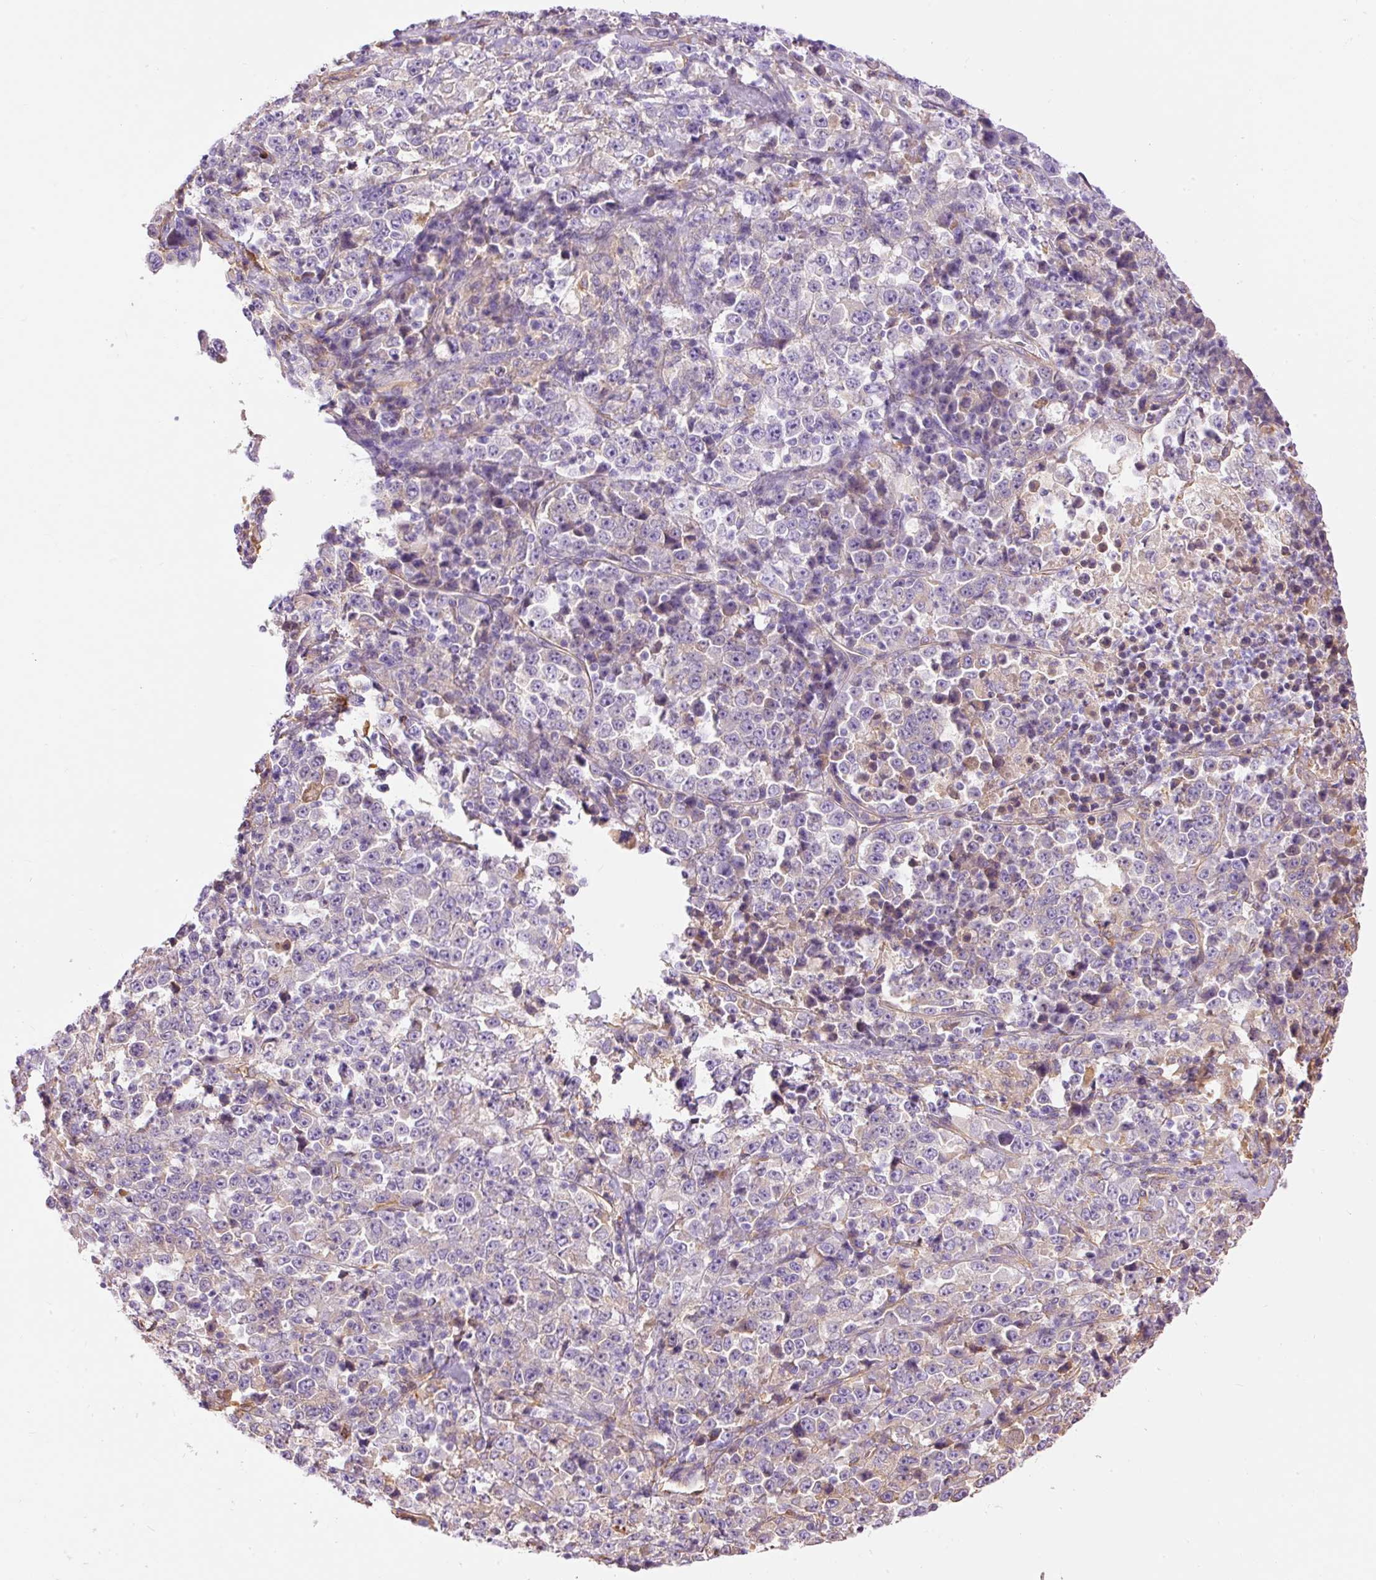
{"staining": {"intensity": "negative", "quantity": "none", "location": "none"}, "tissue": "stomach cancer", "cell_type": "Tumor cells", "image_type": "cancer", "snomed": [{"axis": "morphology", "description": "Normal tissue, NOS"}, {"axis": "morphology", "description": "Adenocarcinoma, NOS"}, {"axis": "topography", "description": "Stomach, upper"}, {"axis": "topography", "description": "Stomach"}], "caption": "High magnification brightfield microscopy of stomach adenocarcinoma stained with DAB (3,3'-diaminobenzidine) (brown) and counterstained with hematoxylin (blue): tumor cells show no significant positivity.", "gene": "IL10RB", "patient": {"sex": "male", "age": 59}}